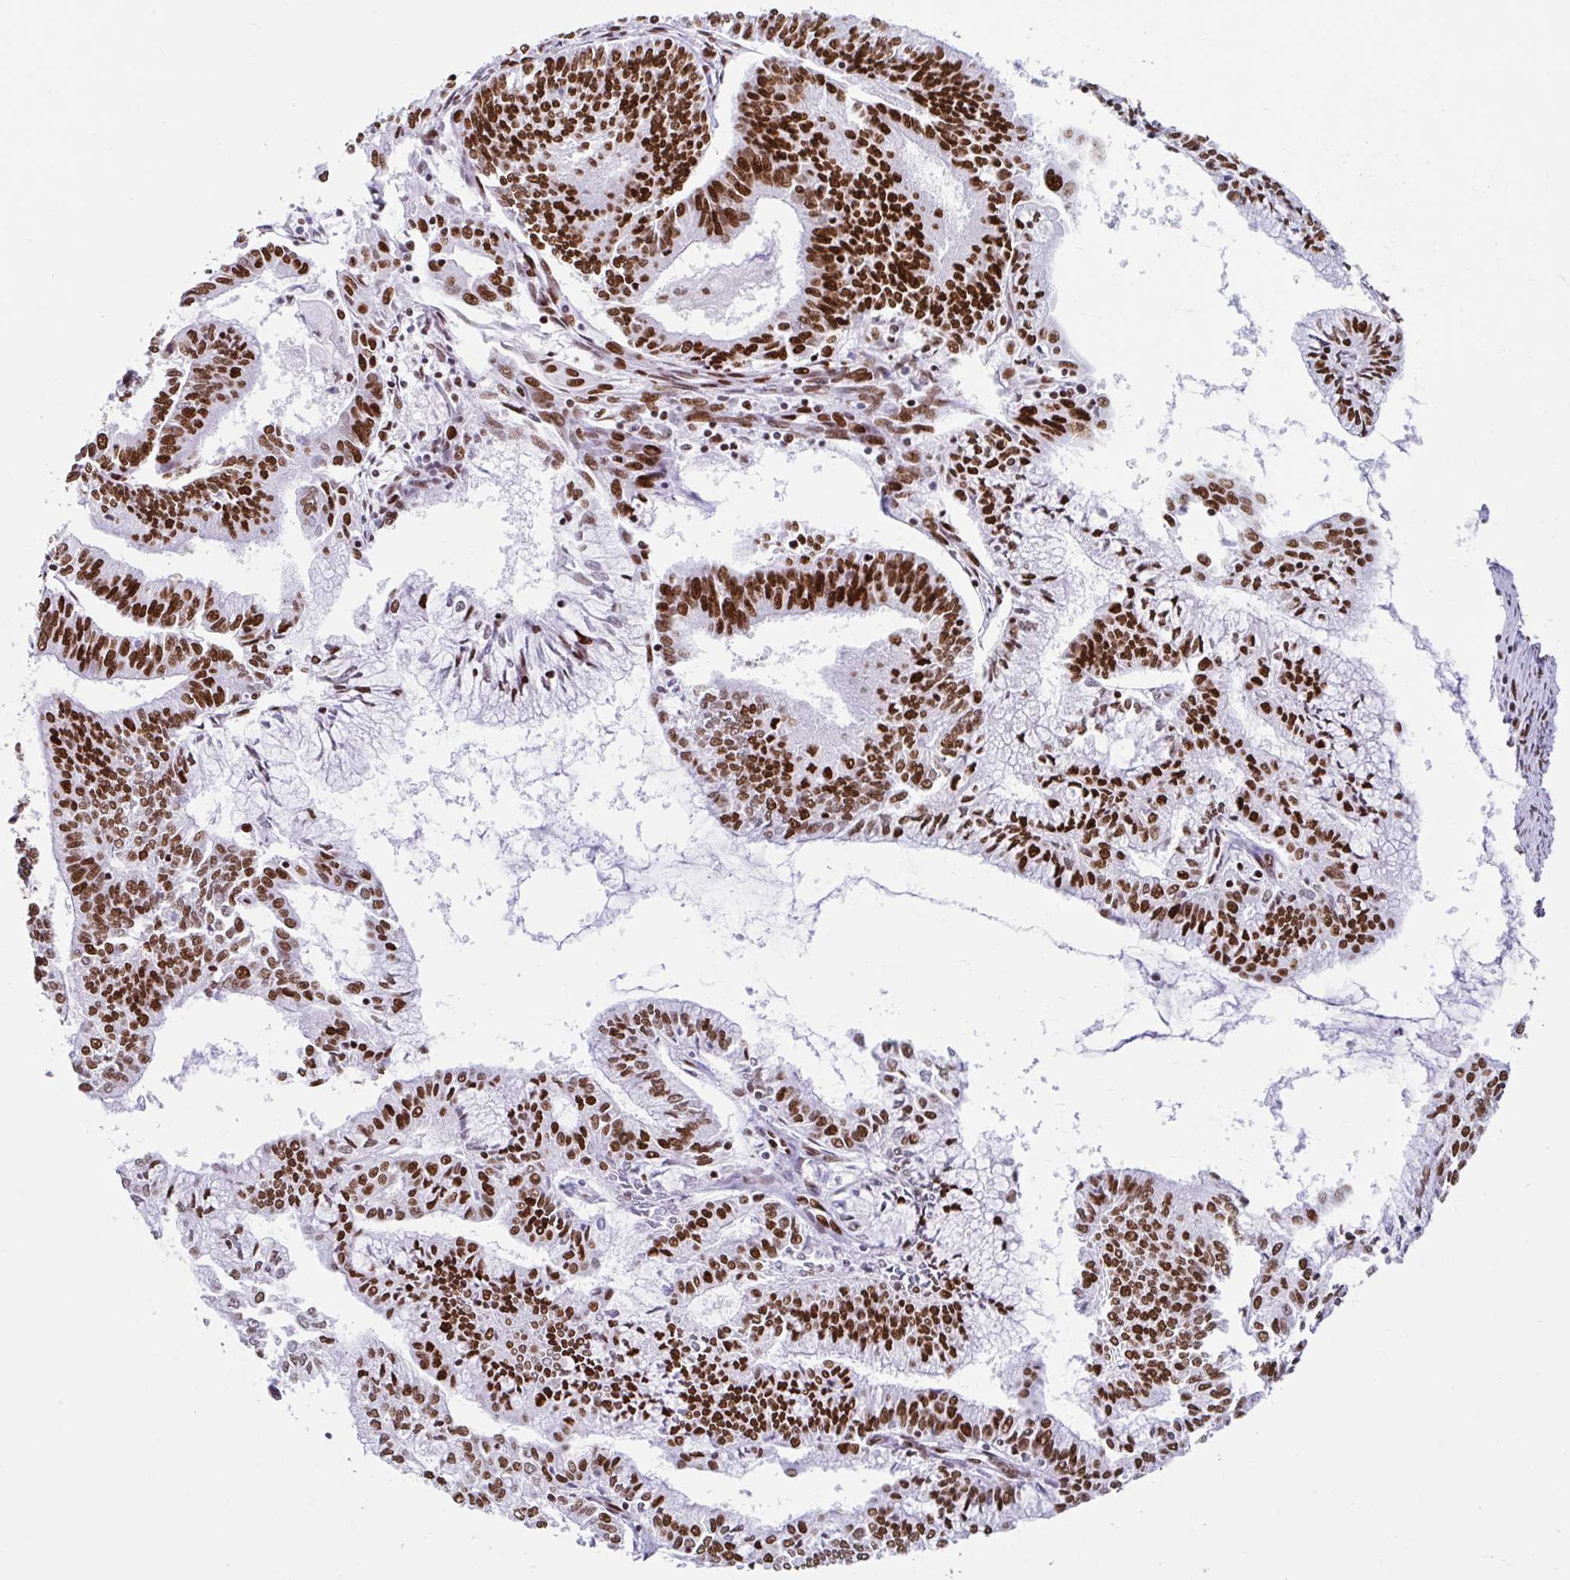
{"staining": {"intensity": "strong", "quantity": ">75%", "location": "nuclear"}, "tissue": "endometrial cancer", "cell_type": "Tumor cells", "image_type": "cancer", "snomed": [{"axis": "morphology", "description": "Adenocarcinoma, NOS"}, {"axis": "topography", "description": "Endometrium"}], "caption": "This histopathology image exhibits endometrial cancer stained with immunohistochemistry to label a protein in brown. The nuclear of tumor cells show strong positivity for the protein. Nuclei are counter-stained blue.", "gene": "KHDRBS1", "patient": {"sex": "female", "age": 61}}